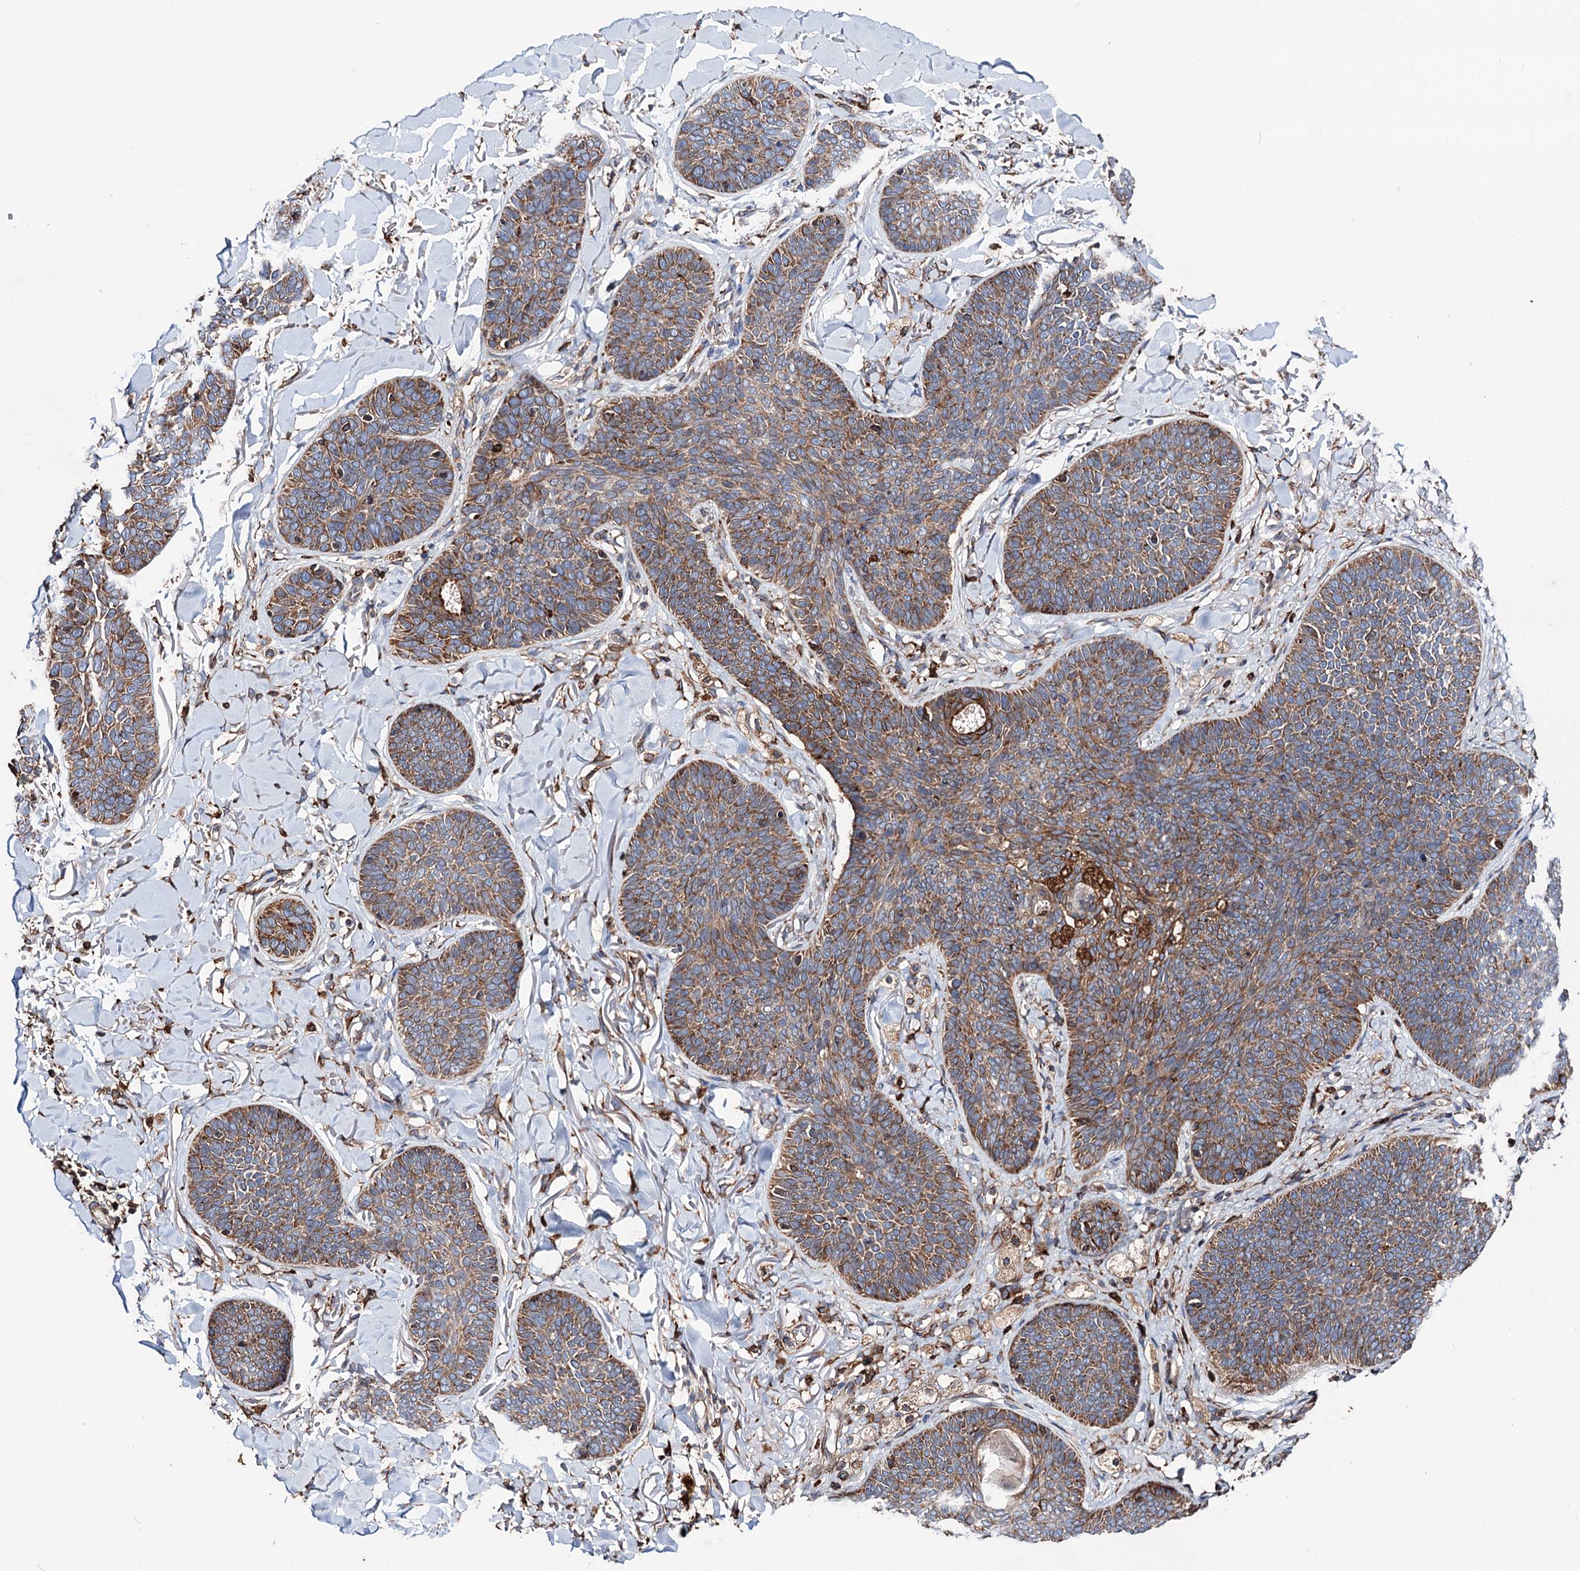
{"staining": {"intensity": "moderate", "quantity": ">75%", "location": "cytoplasmic/membranous"}, "tissue": "skin cancer", "cell_type": "Tumor cells", "image_type": "cancer", "snomed": [{"axis": "morphology", "description": "Basal cell carcinoma"}, {"axis": "topography", "description": "Skin"}], "caption": "High-power microscopy captured an immunohistochemistry (IHC) photomicrograph of skin cancer, revealing moderate cytoplasmic/membranous positivity in approximately >75% of tumor cells. (IHC, brightfield microscopy, high magnification).", "gene": "ERP29", "patient": {"sex": "male", "age": 85}}